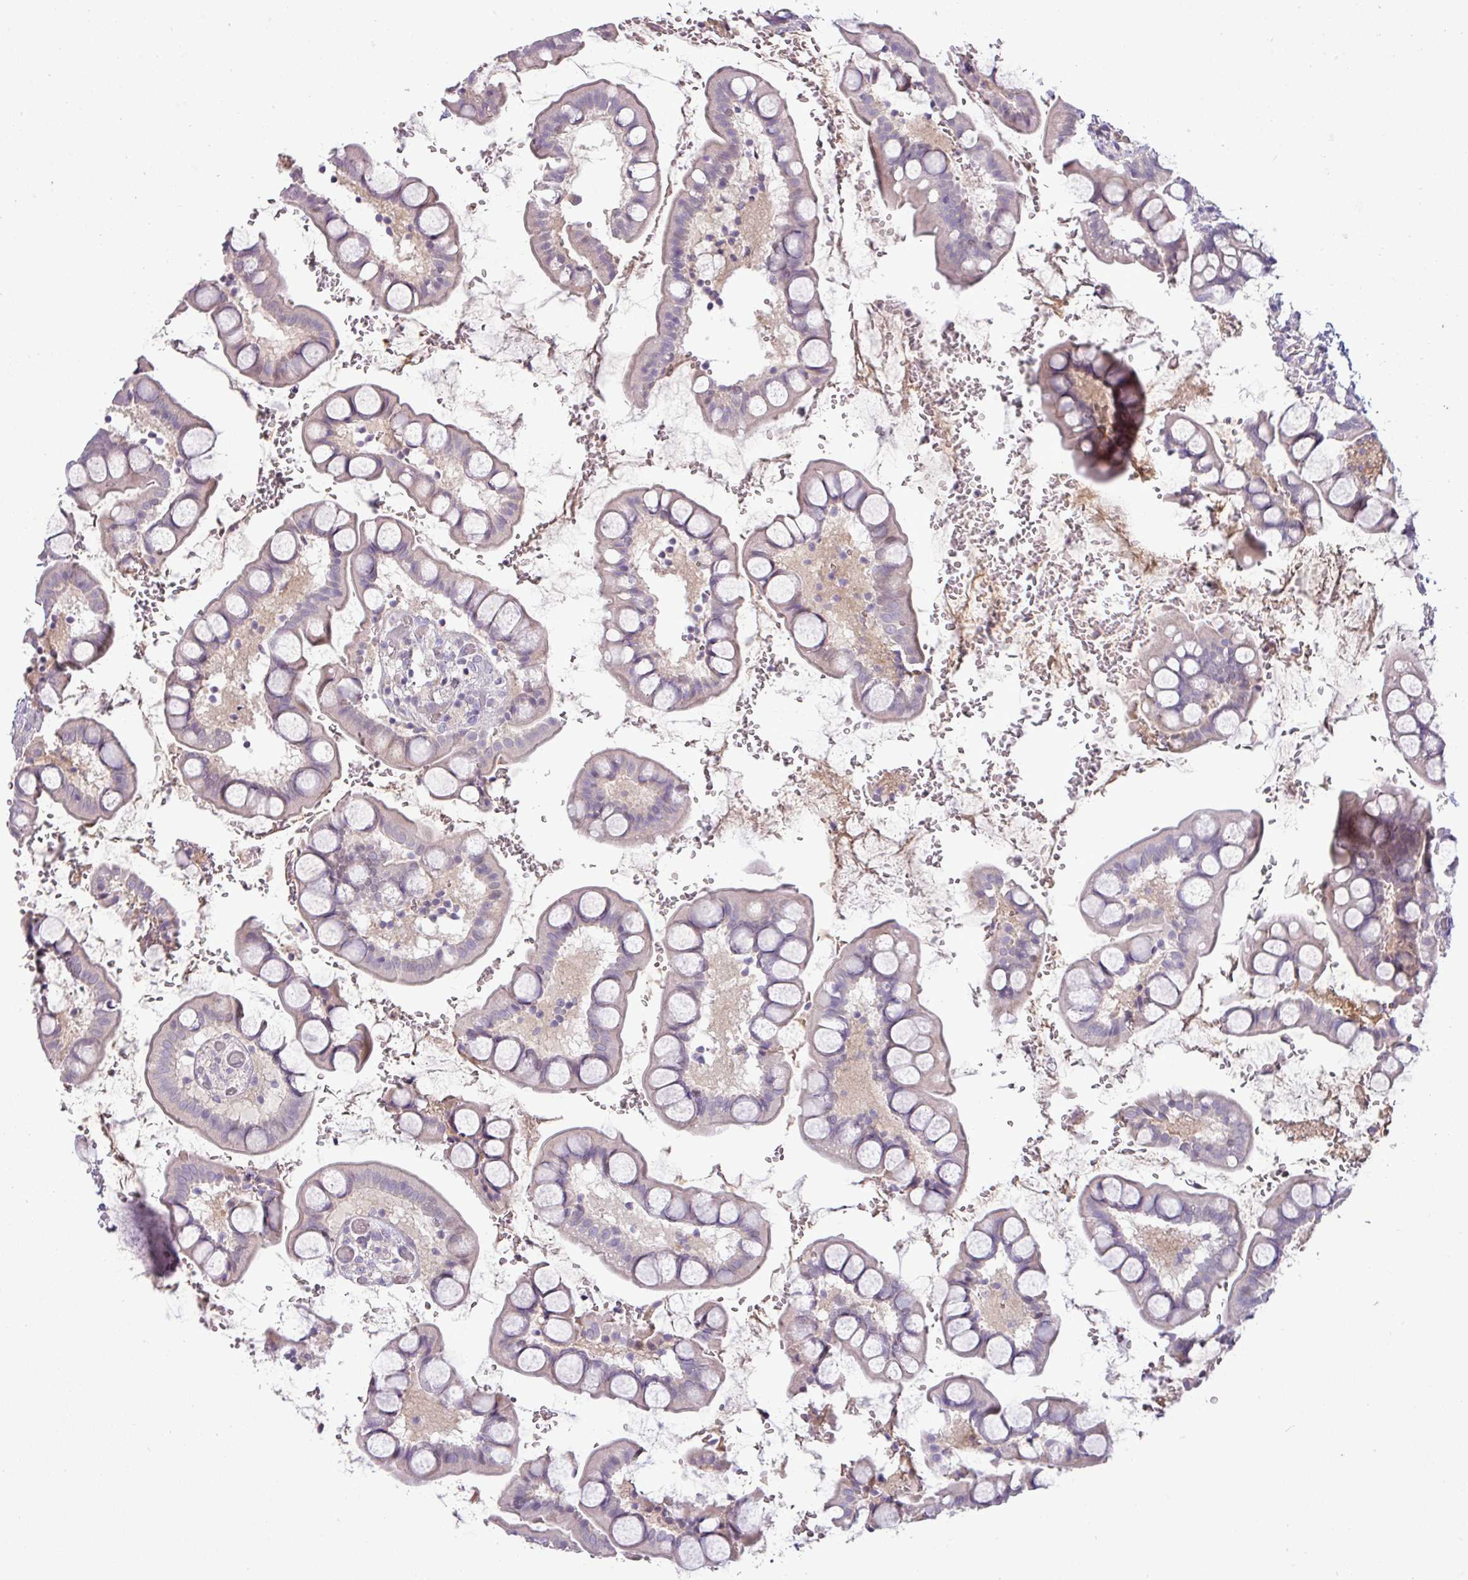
{"staining": {"intensity": "negative", "quantity": "none", "location": "none"}, "tissue": "small intestine", "cell_type": "Glandular cells", "image_type": "normal", "snomed": [{"axis": "morphology", "description": "Normal tissue, NOS"}, {"axis": "topography", "description": "Small intestine"}], "caption": "Immunohistochemical staining of benign small intestine shows no significant staining in glandular cells.", "gene": "APOM", "patient": {"sex": "male", "age": 52}}